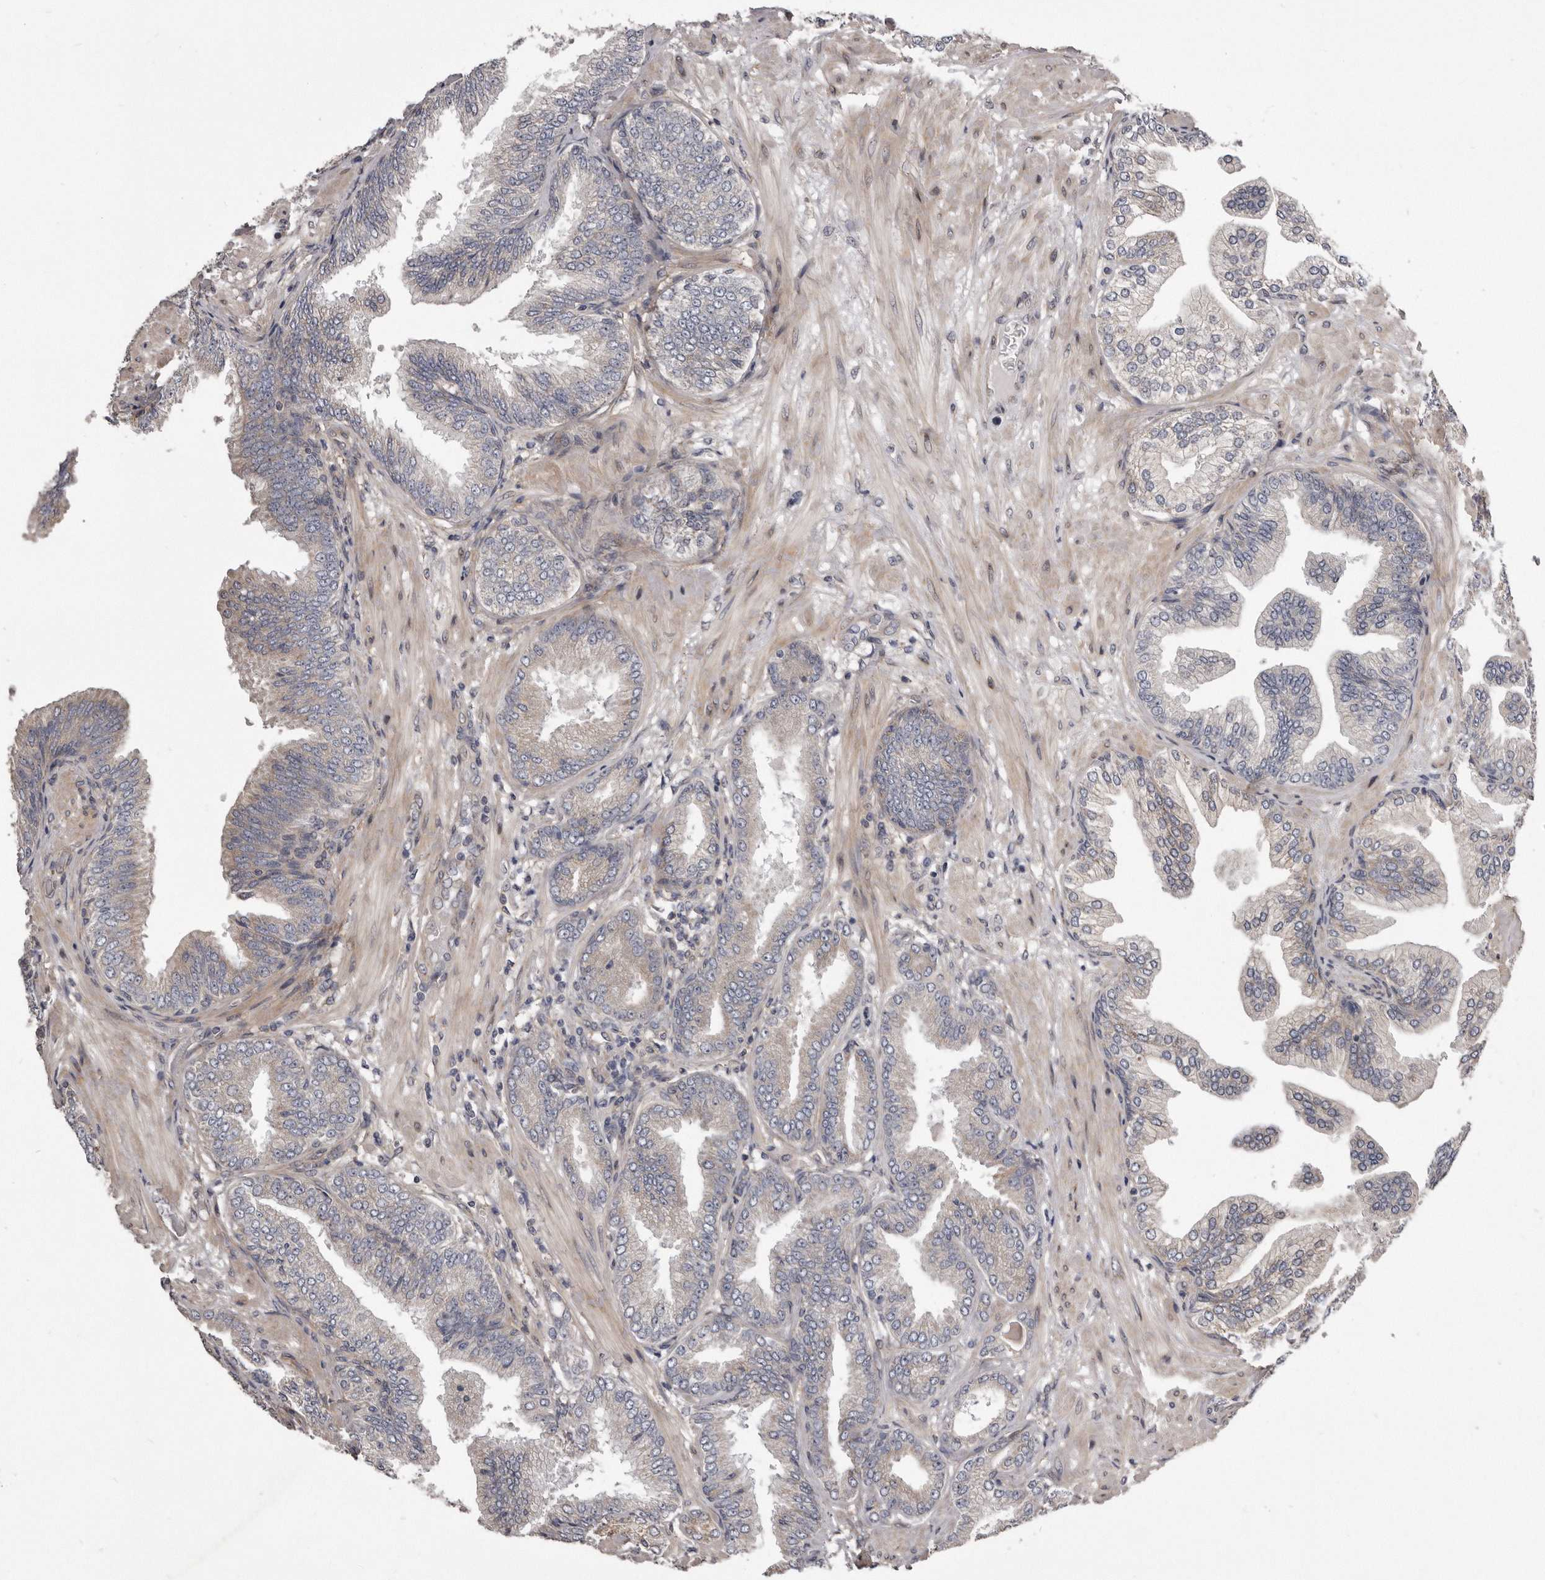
{"staining": {"intensity": "negative", "quantity": "none", "location": "none"}, "tissue": "prostate cancer", "cell_type": "Tumor cells", "image_type": "cancer", "snomed": [{"axis": "morphology", "description": "Adenocarcinoma, Low grade"}, {"axis": "topography", "description": "Prostate"}], "caption": "Immunohistochemistry of prostate low-grade adenocarcinoma displays no positivity in tumor cells.", "gene": "ARMCX1", "patient": {"sex": "male", "age": 63}}